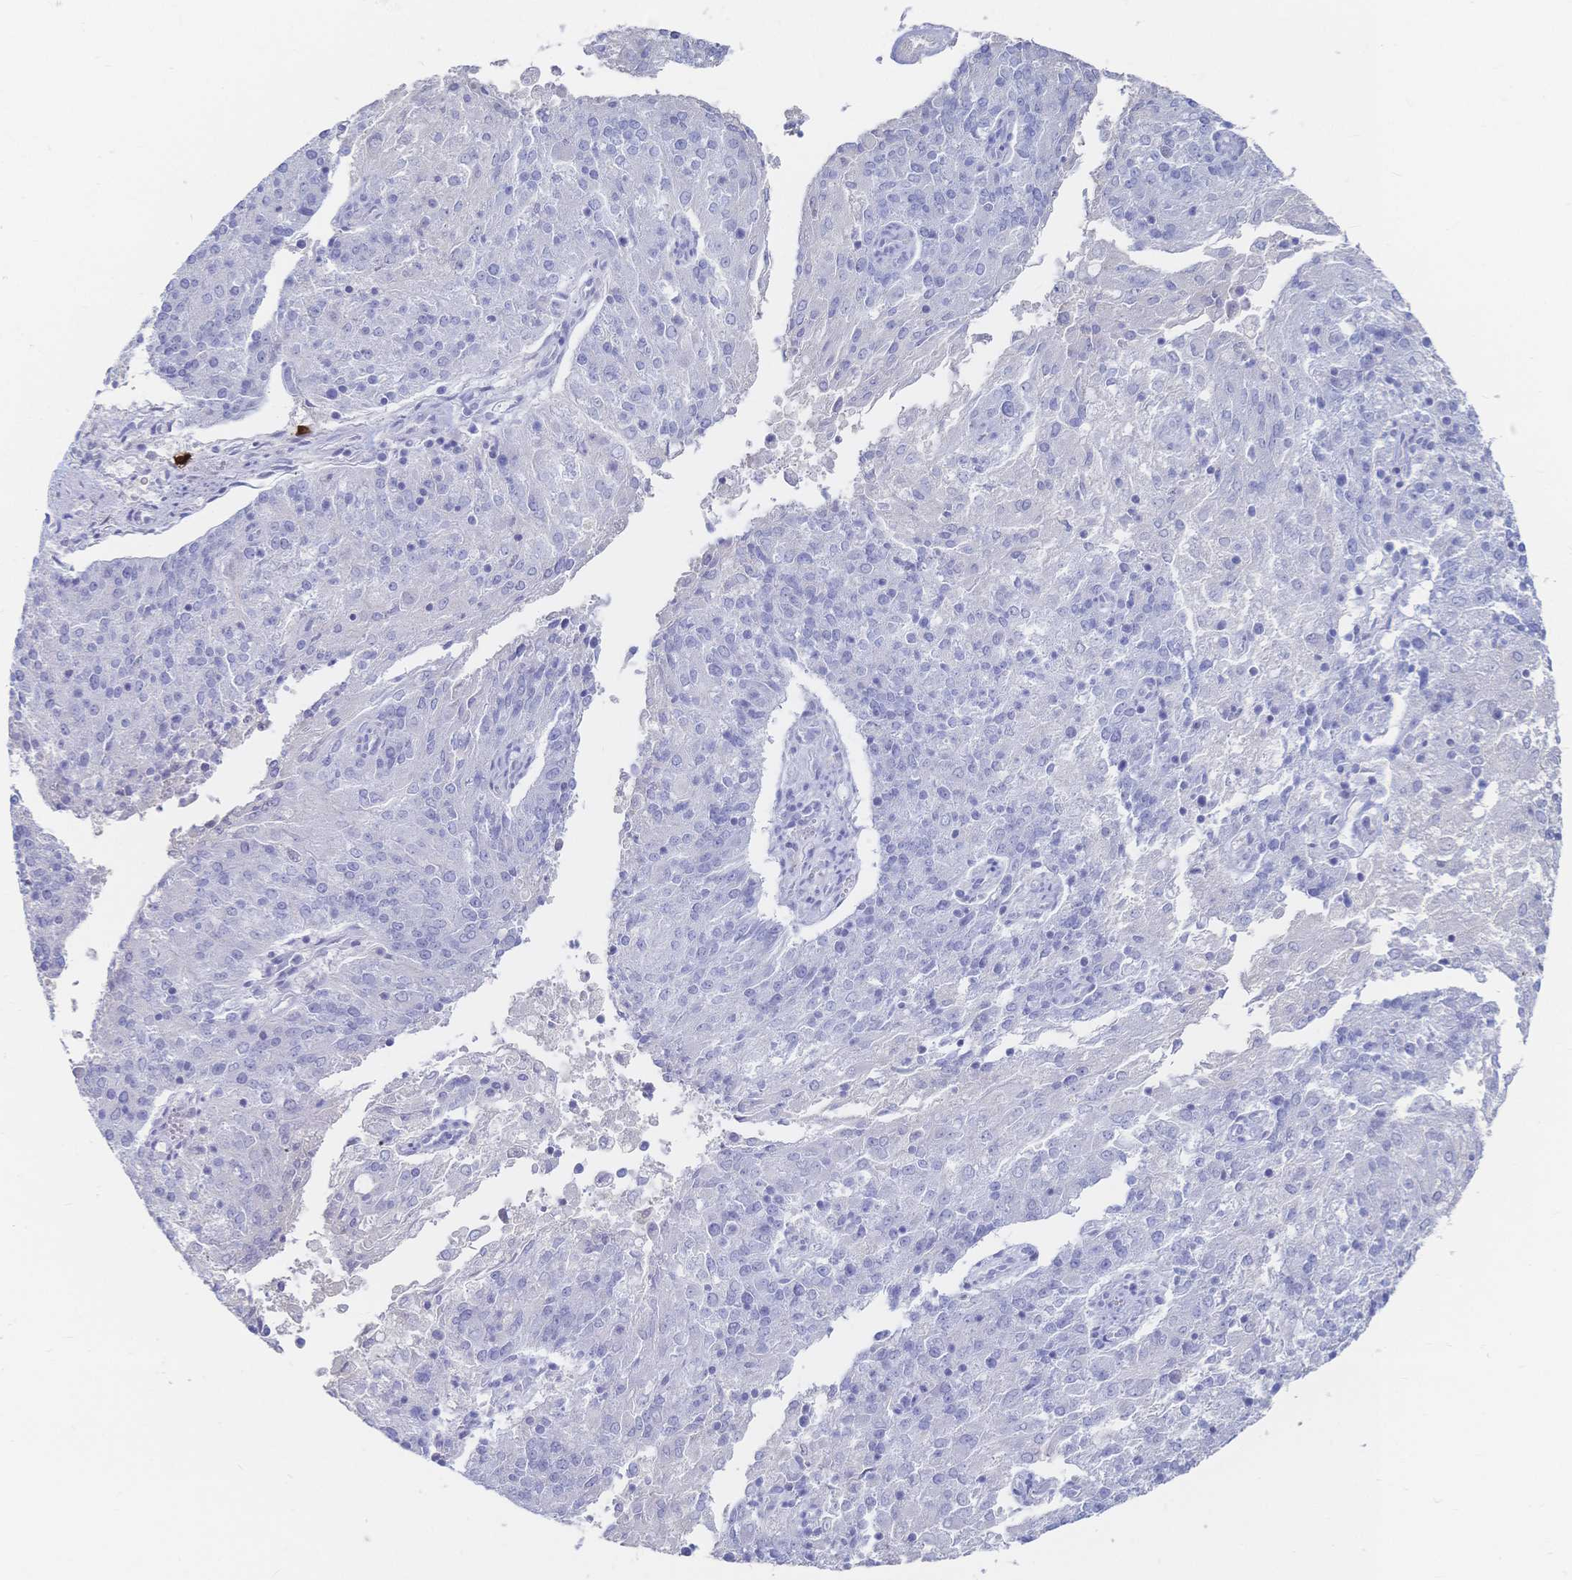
{"staining": {"intensity": "negative", "quantity": "none", "location": "none"}, "tissue": "endometrial cancer", "cell_type": "Tumor cells", "image_type": "cancer", "snomed": [{"axis": "morphology", "description": "Adenocarcinoma, NOS"}, {"axis": "topography", "description": "Endometrium"}], "caption": "This image is of endometrial cancer (adenocarcinoma) stained with immunohistochemistry to label a protein in brown with the nuclei are counter-stained blue. There is no staining in tumor cells. (IHC, brightfield microscopy, high magnification).", "gene": "IL2RB", "patient": {"sex": "female", "age": 82}}